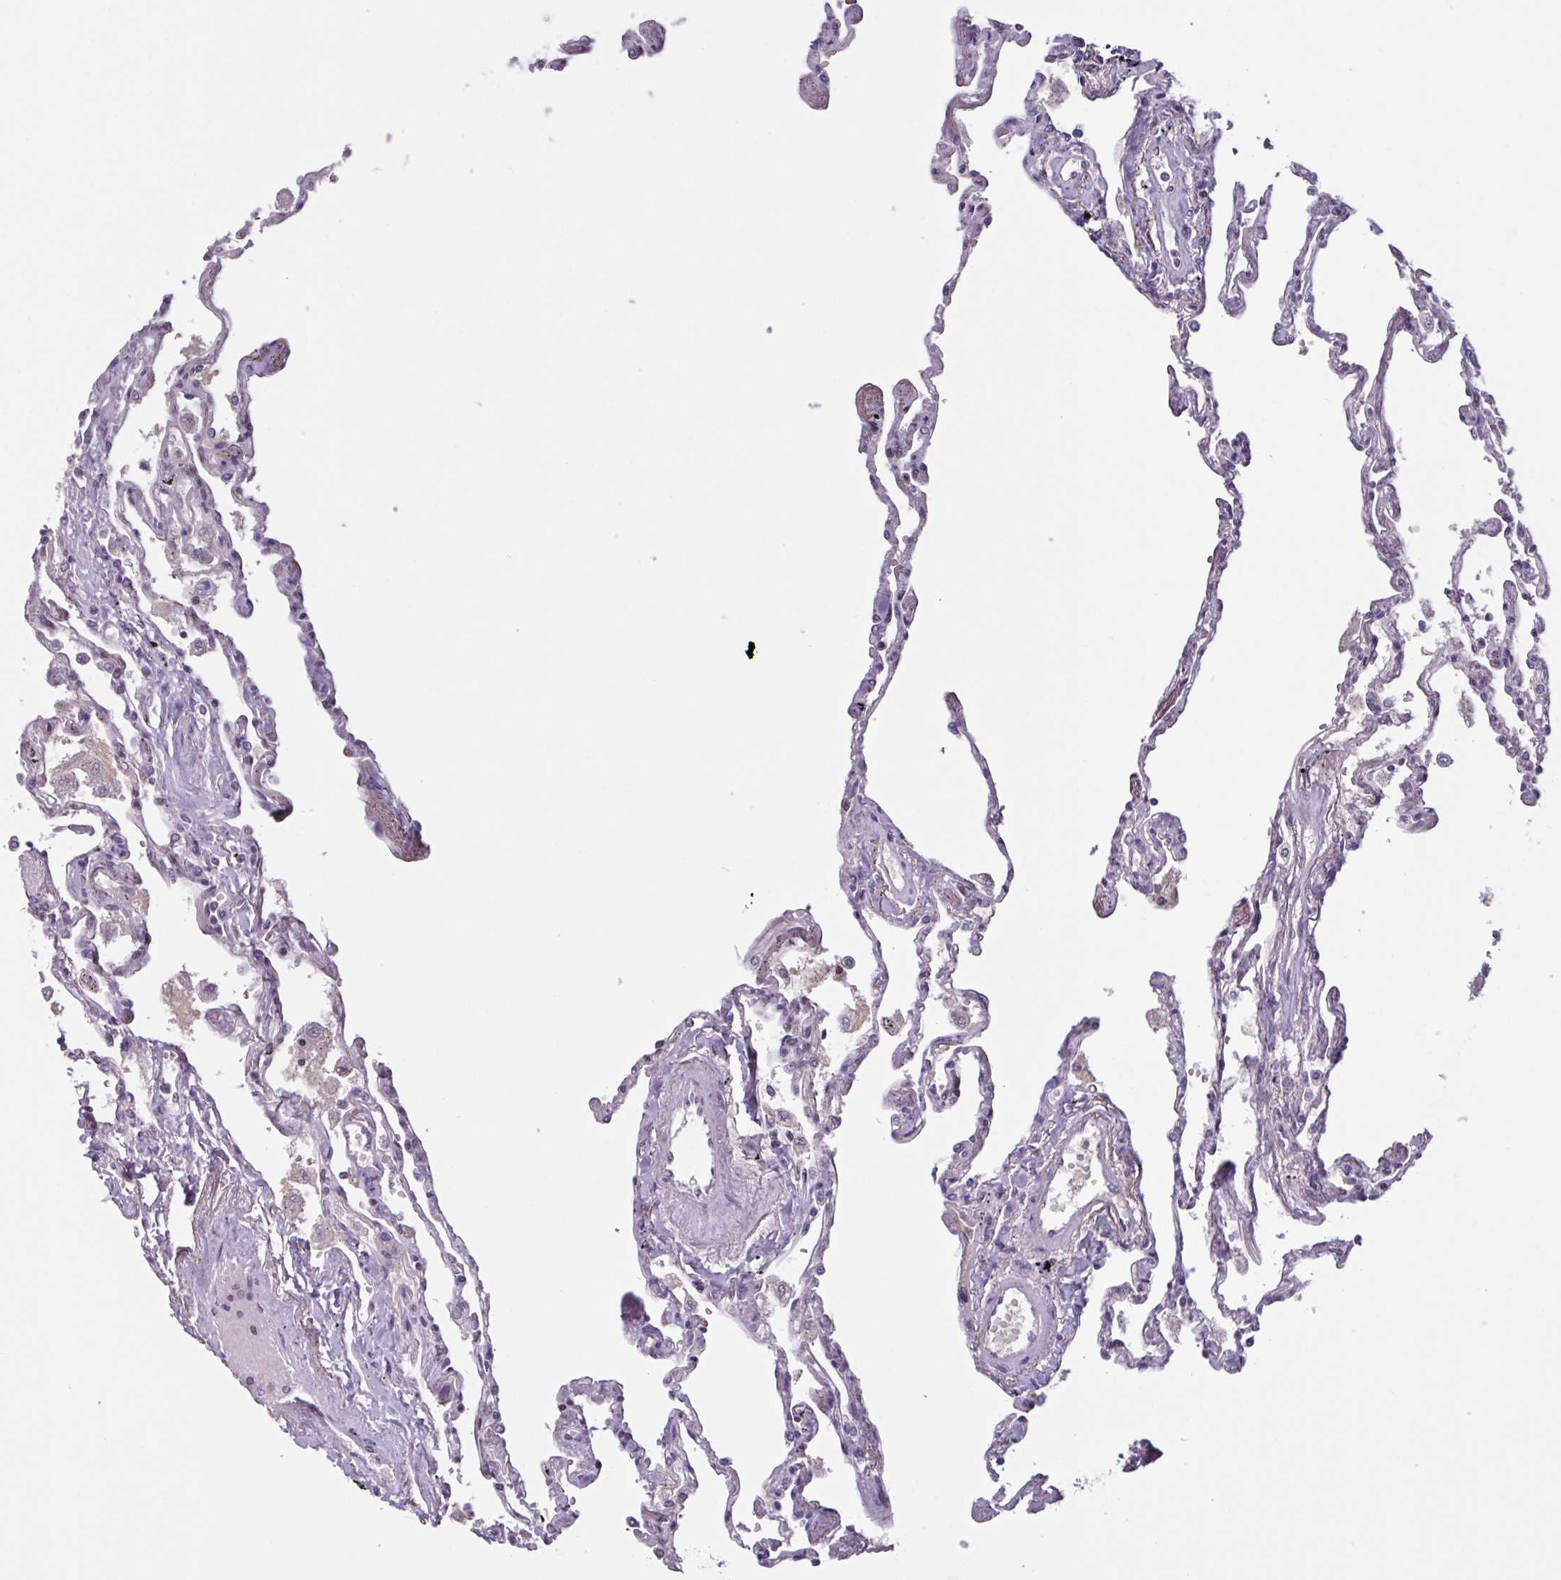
{"staining": {"intensity": "weak", "quantity": "25%-75%", "location": "nuclear"}, "tissue": "lung", "cell_type": "Alveolar cells", "image_type": "normal", "snomed": [{"axis": "morphology", "description": "Normal tissue, NOS"}, {"axis": "topography", "description": "Lung"}], "caption": "The micrograph exhibits immunohistochemical staining of normal lung. There is weak nuclear expression is seen in about 25%-75% of alveolar cells. (Brightfield microscopy of DAB IHC at high magnification).", "gene": "ZNF575", "patient": {"sex": "female", "age": 67}}